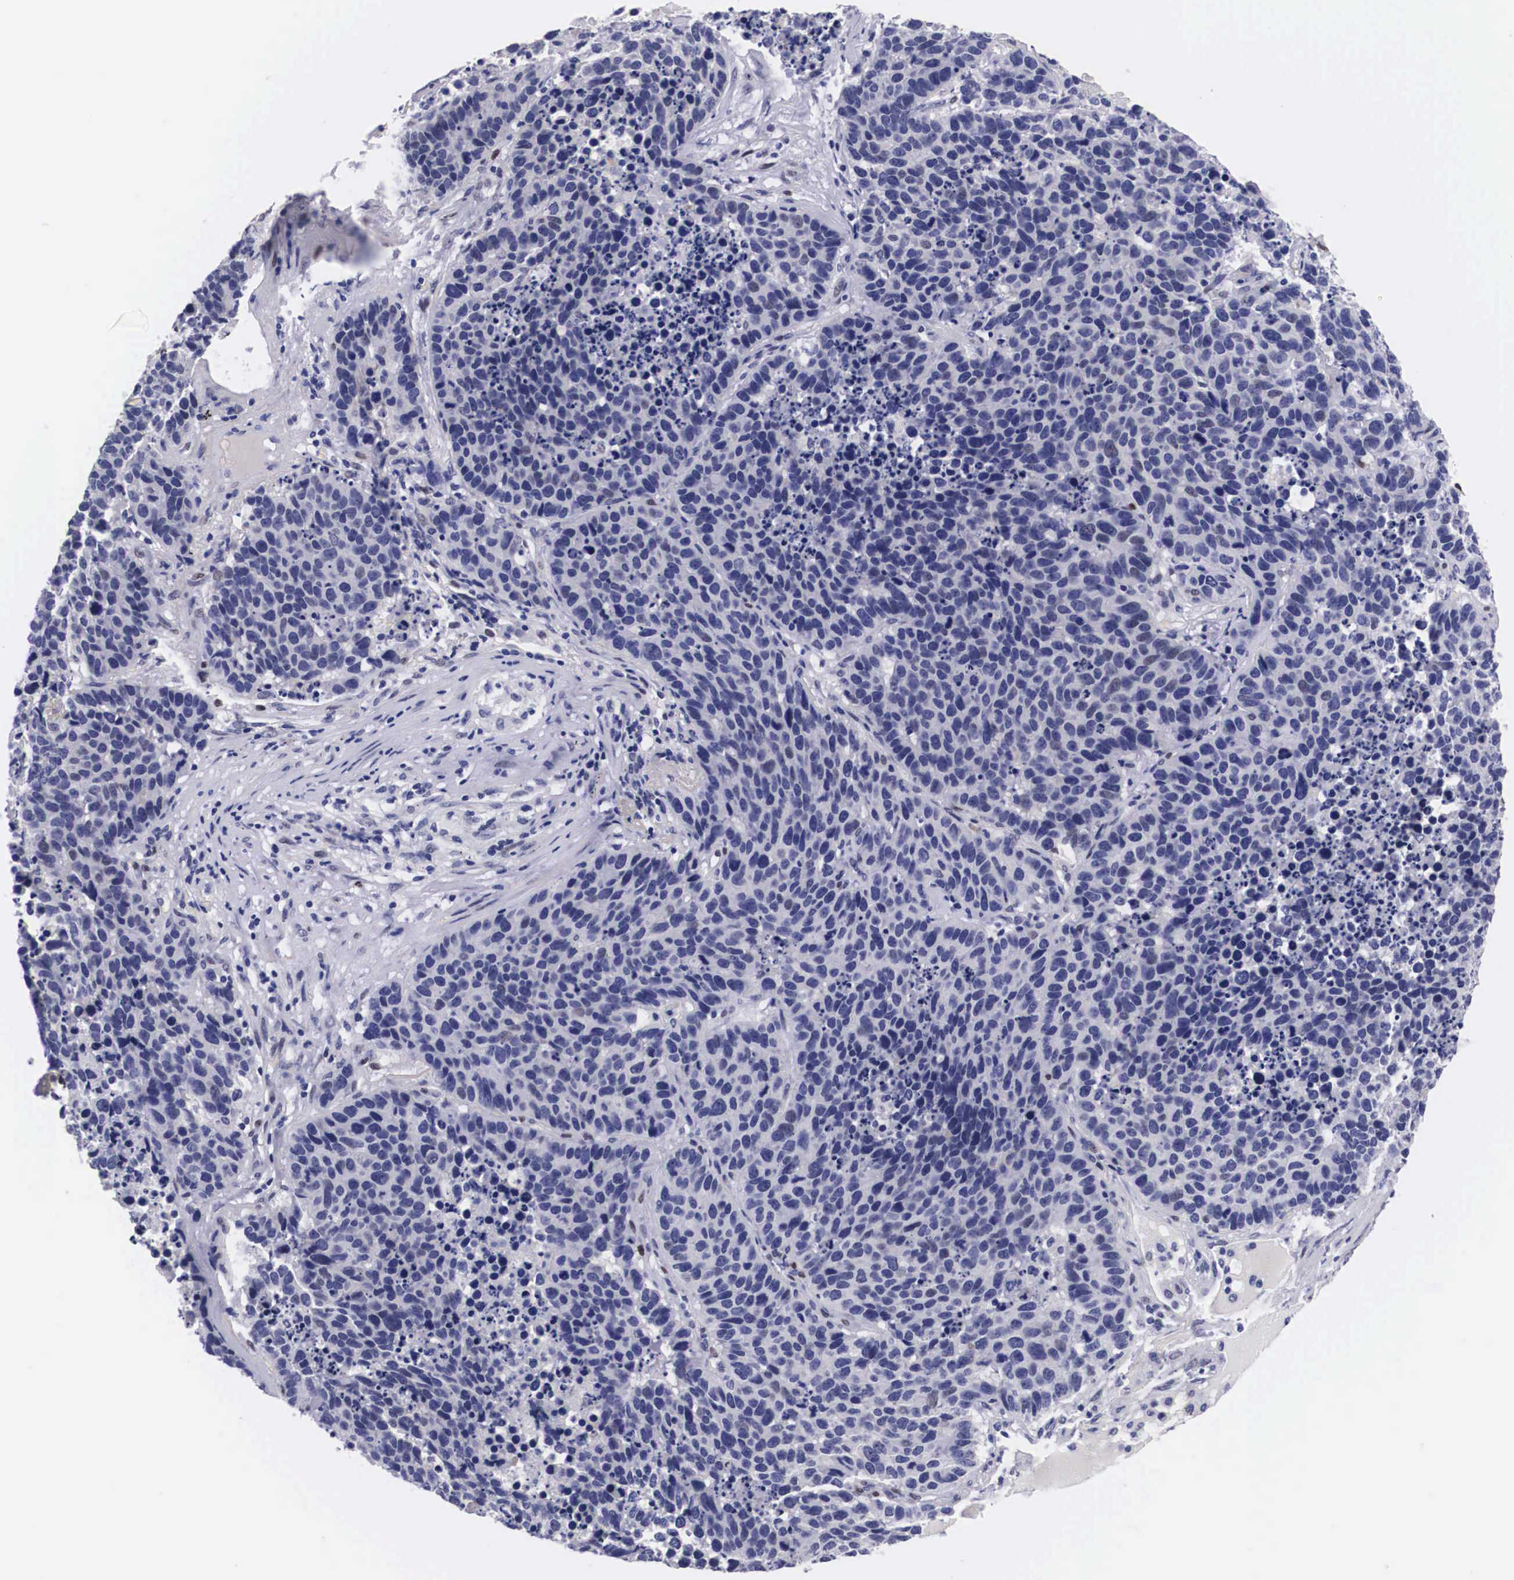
{"staining": {"intensity": "negative", "quantity": "none", "location": "none"}, "tissue": "lung cancer", "cell_type": "Tumor cells", "image_type": "cancer", "snomed": [{"axis": "morphology", "description": "Carcinoid, malignant, NOS"}, {"axis": "topography", "description": "Lung"}], "caption": "Immunohistochemistry image of neoplastic tissue: human lung cancer stained with DAB (3,3'-diaminobenzidine) reveals no significant protein positivity in tumor cells.", "gene": "KHDRBS3", "patient": {"sex": "male", "age": 60}}